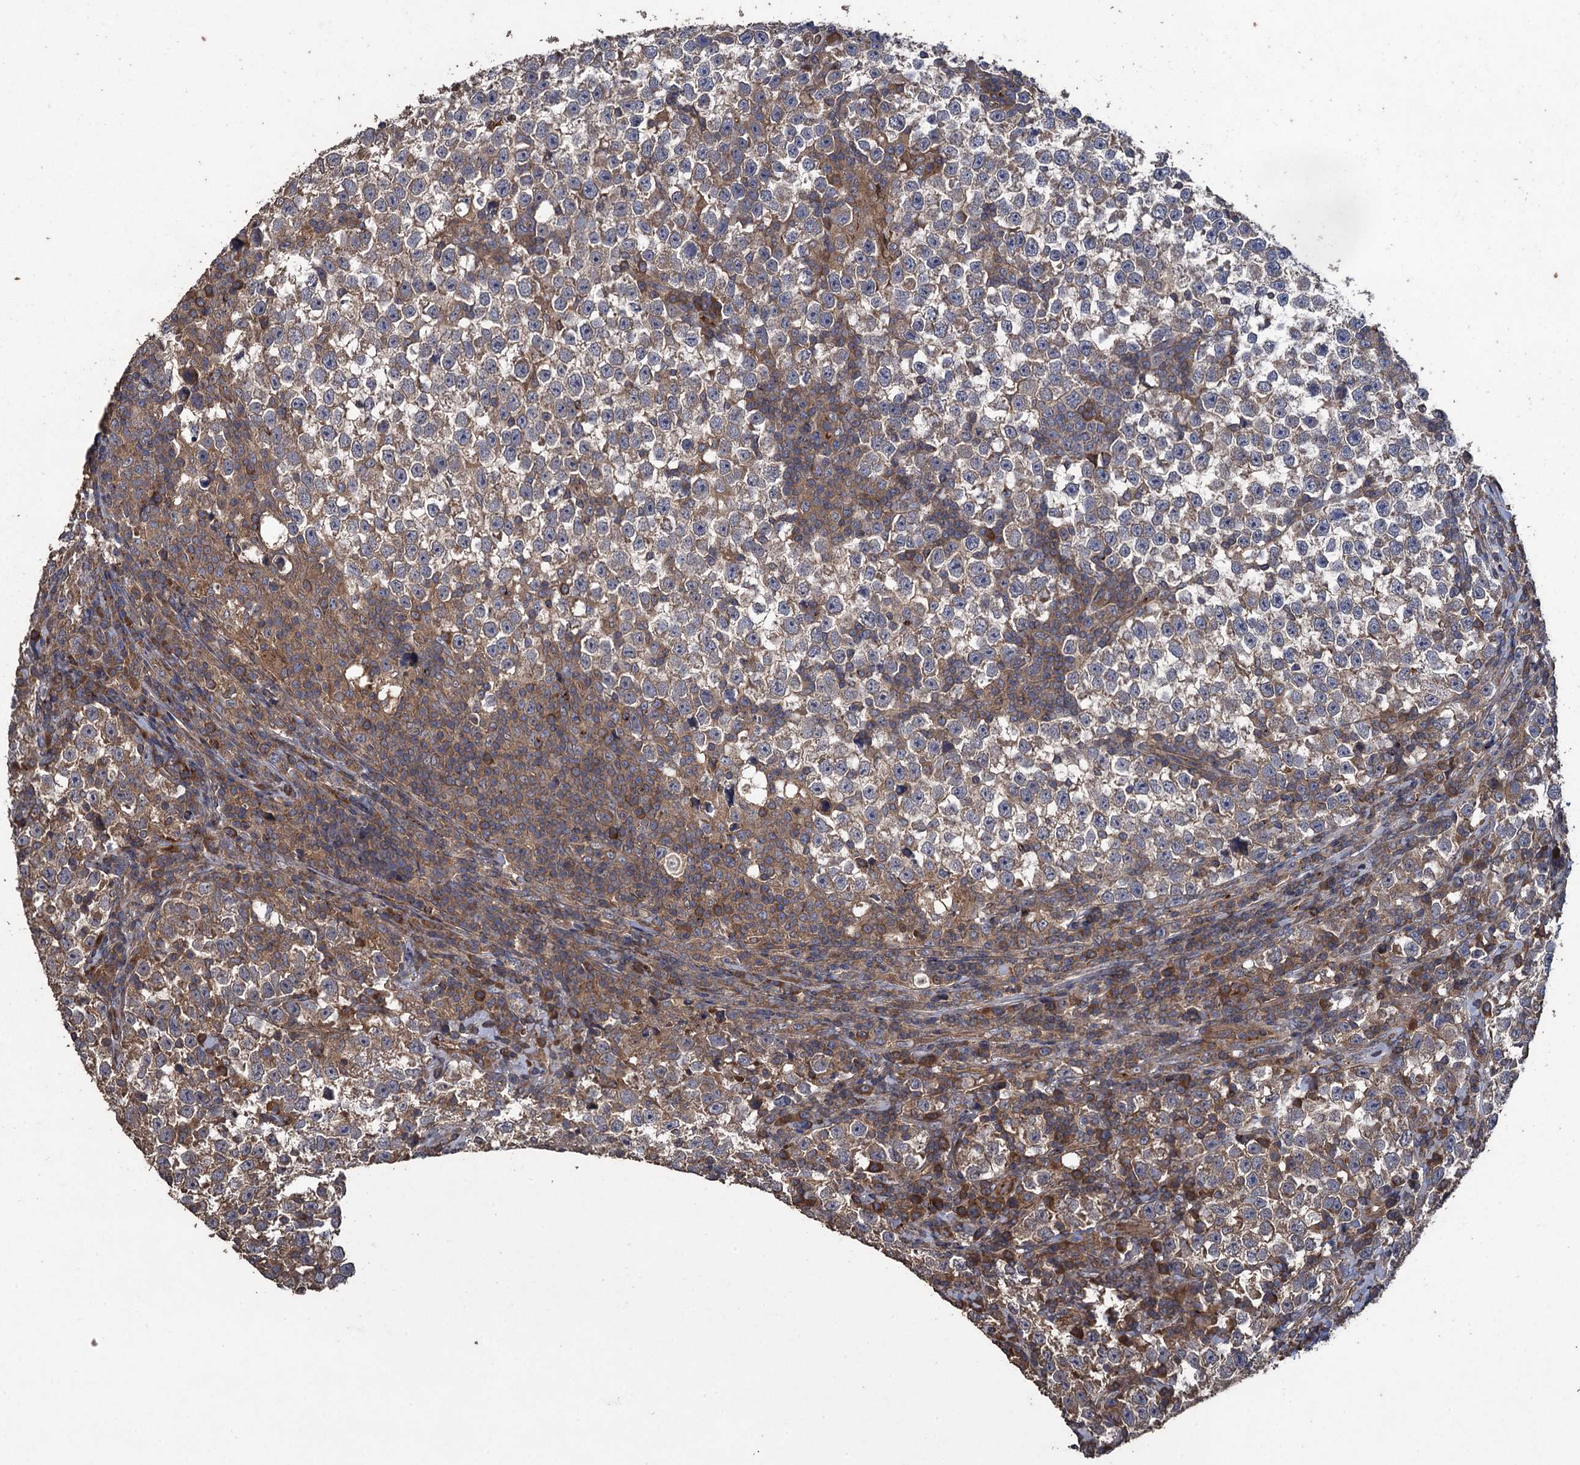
{"staining": {"intensity": "moderate", "quantity": "25%-75%", "location": "cytoplasmic/membranous"}, "tissue": "testis cancer", "cell_type": "Tumor cells", "image_type": "cancer", "snomed": [{"axis": "morphology", "description": "Normal tissue, NOS"}, {"axis": "morphology", "description": "Seminoma, NOS"}, {"axis": "topography", "description": "Testis"}], "caption": "Approximately 25%-75% of tumor cells in testis cancer (seminoma) demonstrate moderate cytoplasmic/membranous protein staining as visualized by brown immunohistochemical staining.", "gene": "TXNDC11", "patient": {"sex": "male", "age": 43}}